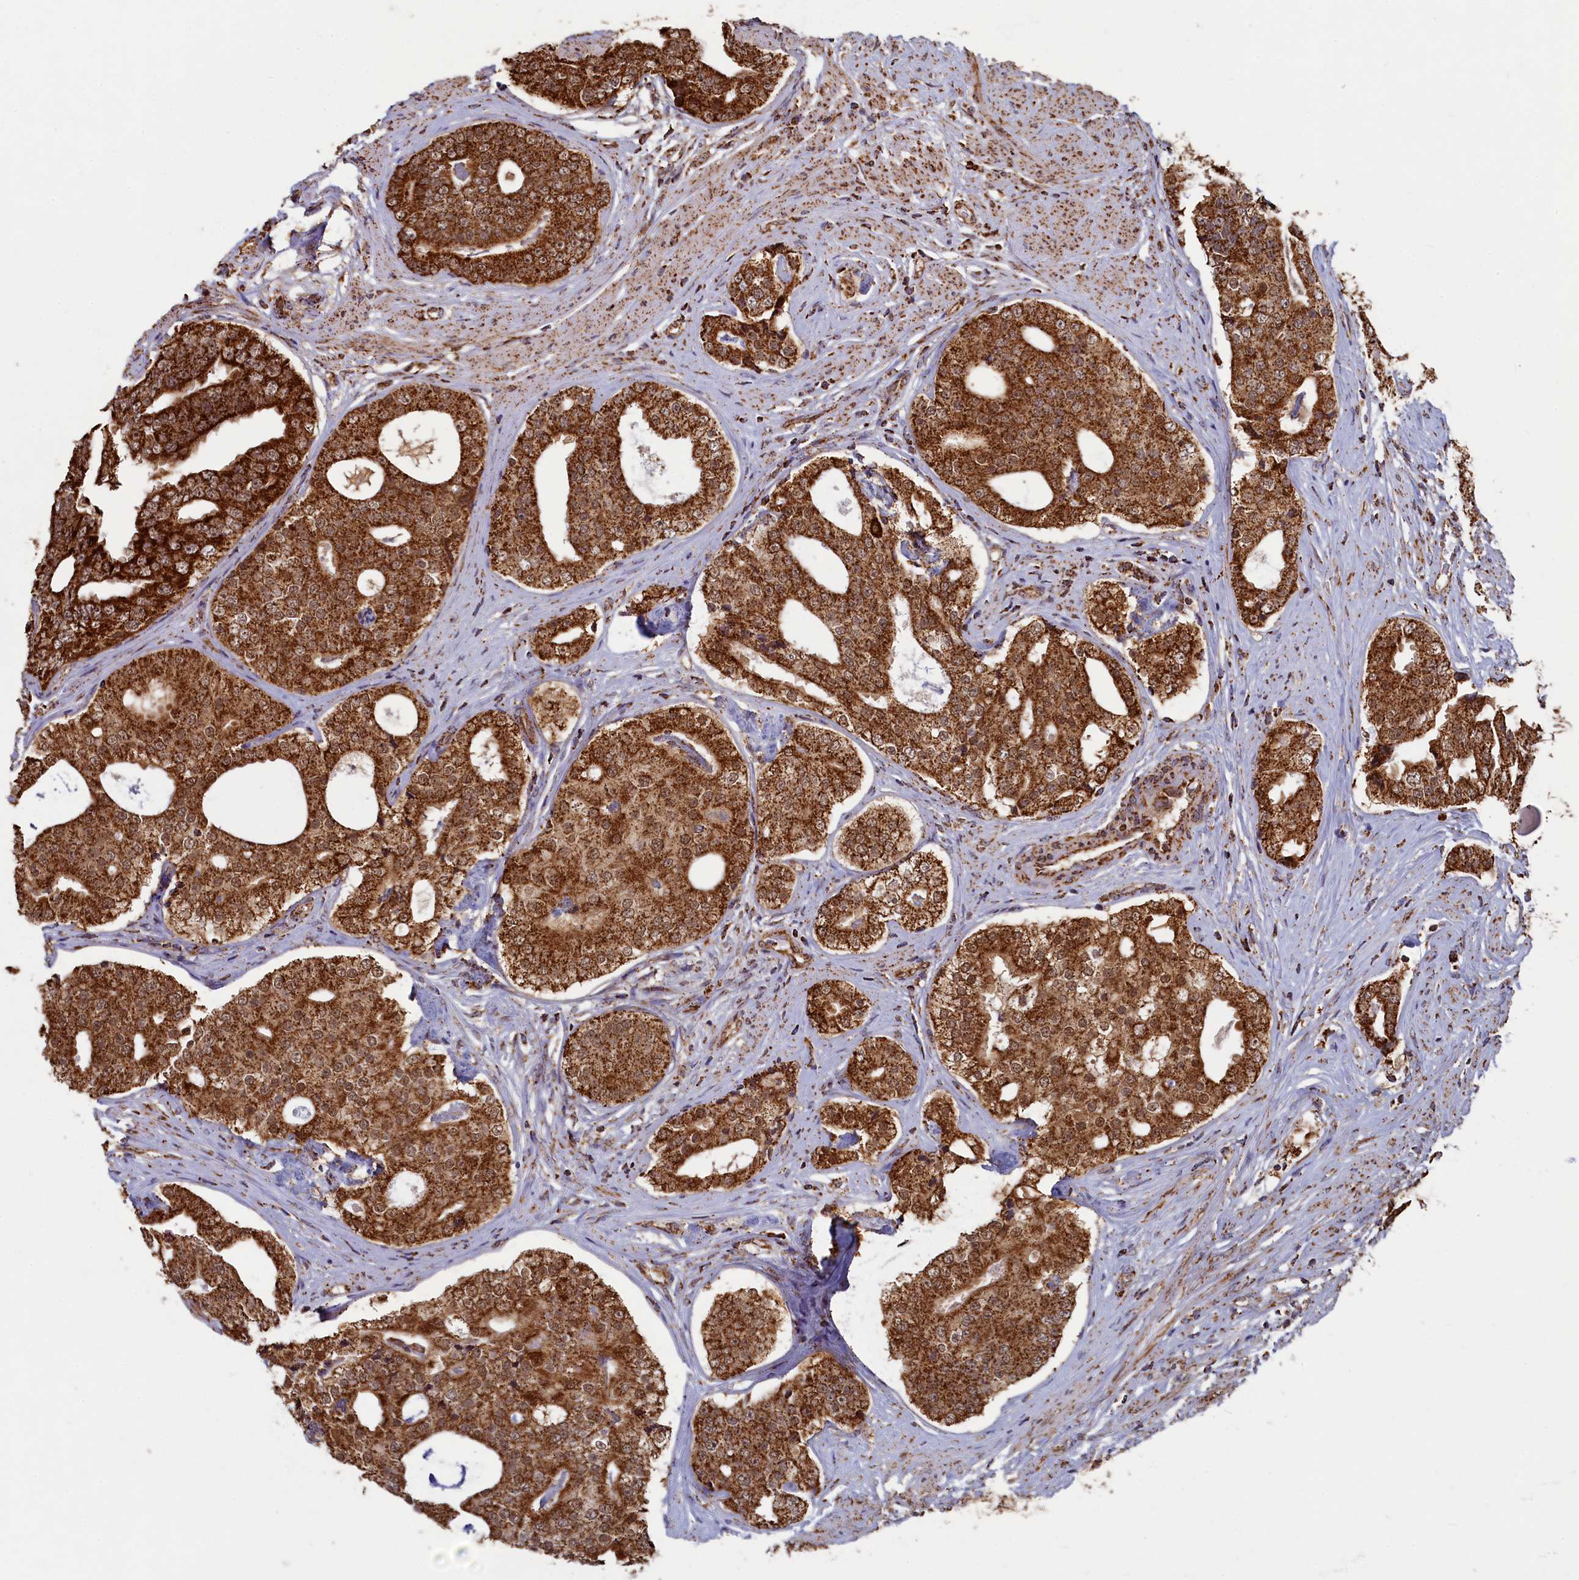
{"staining": {"intensity": "strong", "quantity": ">75%", "location": "cytoplasmic/membranous"}, "tissue": "prostate cancer", "cell_type": "Tumor cells", "image_type": "cancer", "snomed": [{"axis": "morphology", "description": "Adenocarcinoma, High grade"}, {"axis": "topography", "description": "Prostate"}], "caption": "The photomicrograph shows staining of prostate cancer, revealing strong cytoplasmic/membranous protein positivity (brown color) within tumor cells. (IHC, brightfield microscopy, high magnification).", "gene": "SPR", "patient": {"sex": "male", "age": 56}}